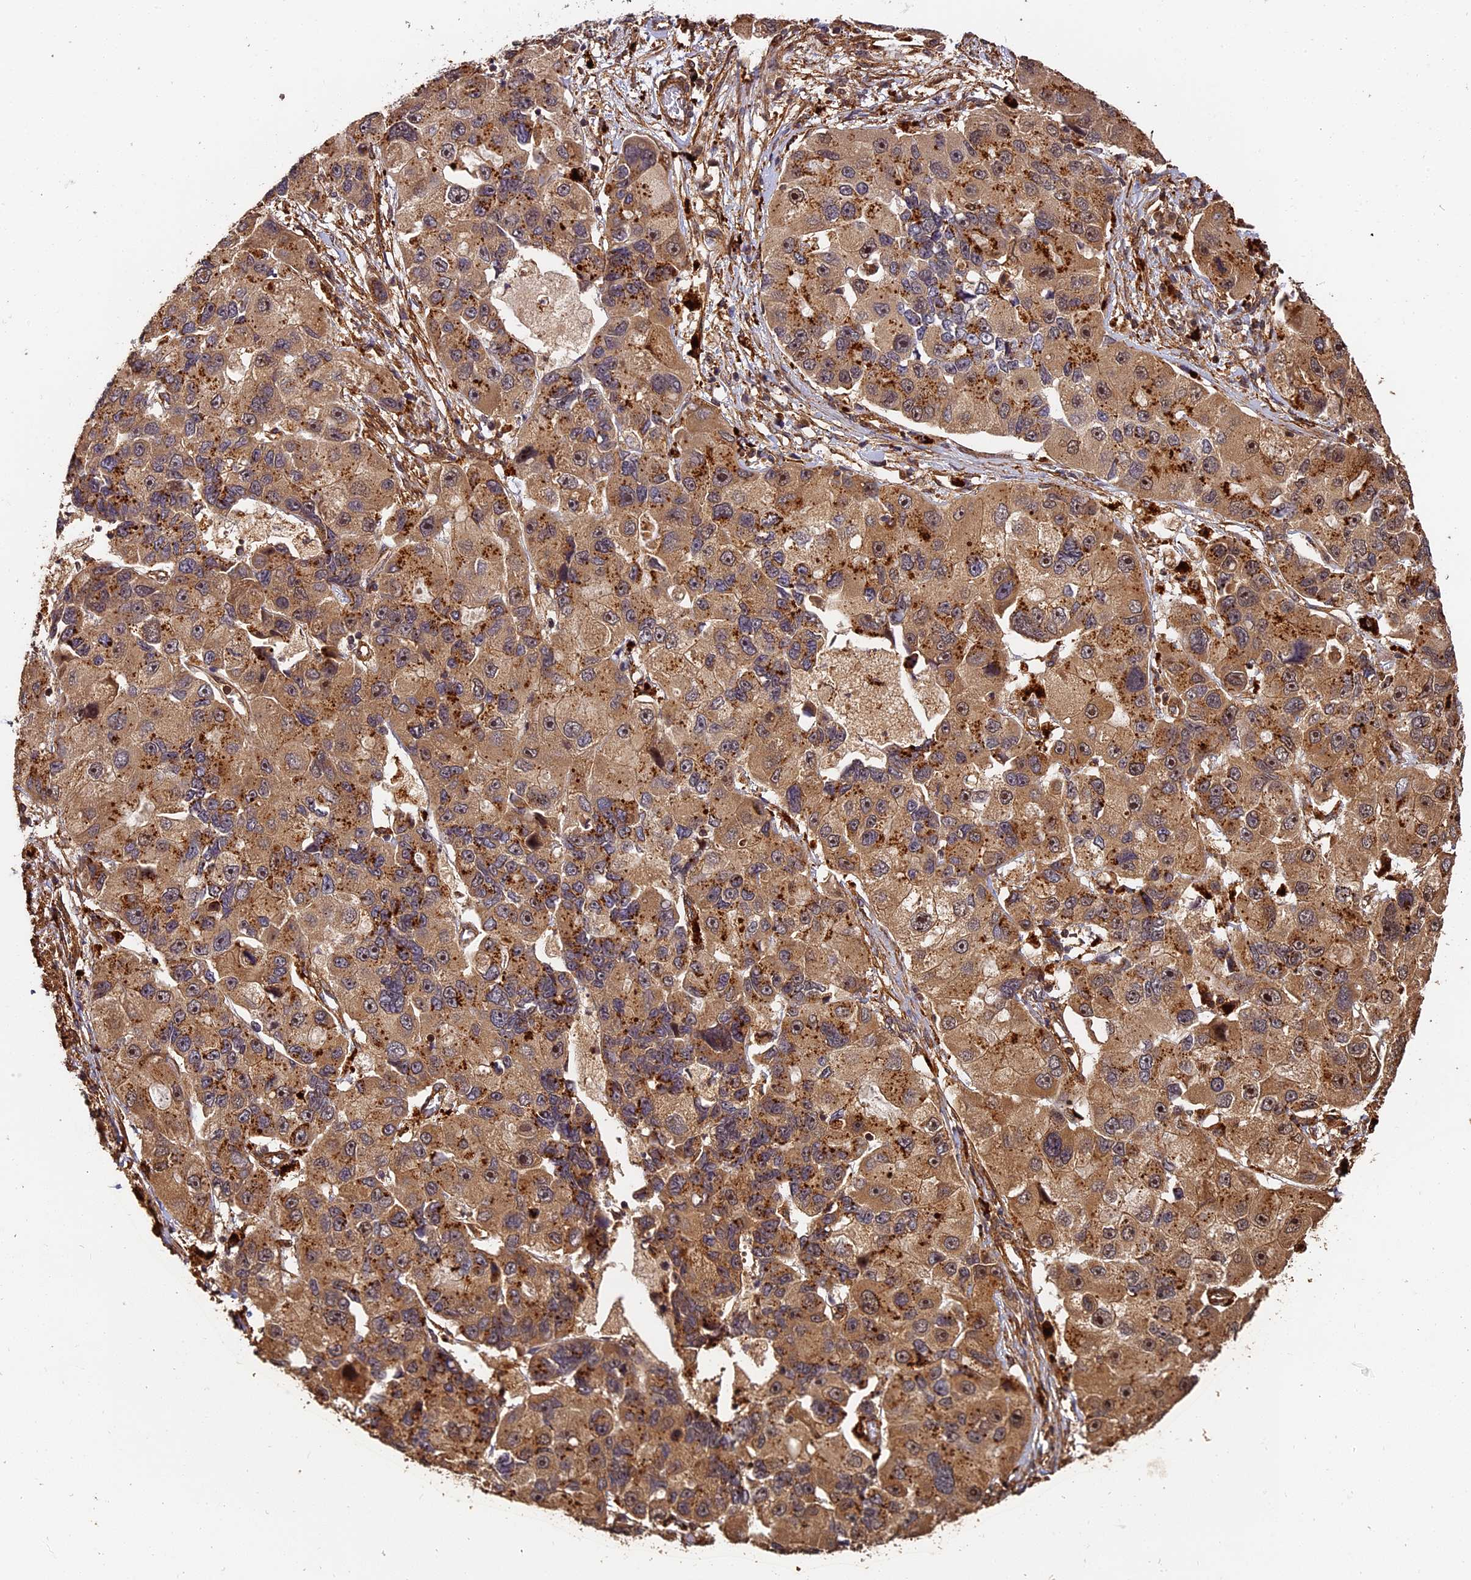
{"staining": {"intensity": "moderate", "quantity": ">75%", "location": "cytoplasmic/membranous"}, "tissue": "lung cancer", "cell_type": "Tumor cells", "image_type": "cancer", "snomed": [{"axis": "morphology", "description": "Adenocarcinoma, NOS"}, {"axis": "topography", "description": "Lung"}], "caption": "DAB (3,3'-diaminobenzidine) immunohistochemical staining of lung cancer (adenocarcinoma) shows moderate cytoplasmic/membranous protein staining in approximately >75% of tumor cells.", "gene": "MMP15", "patient": {"sex": "female", "age": 54}}